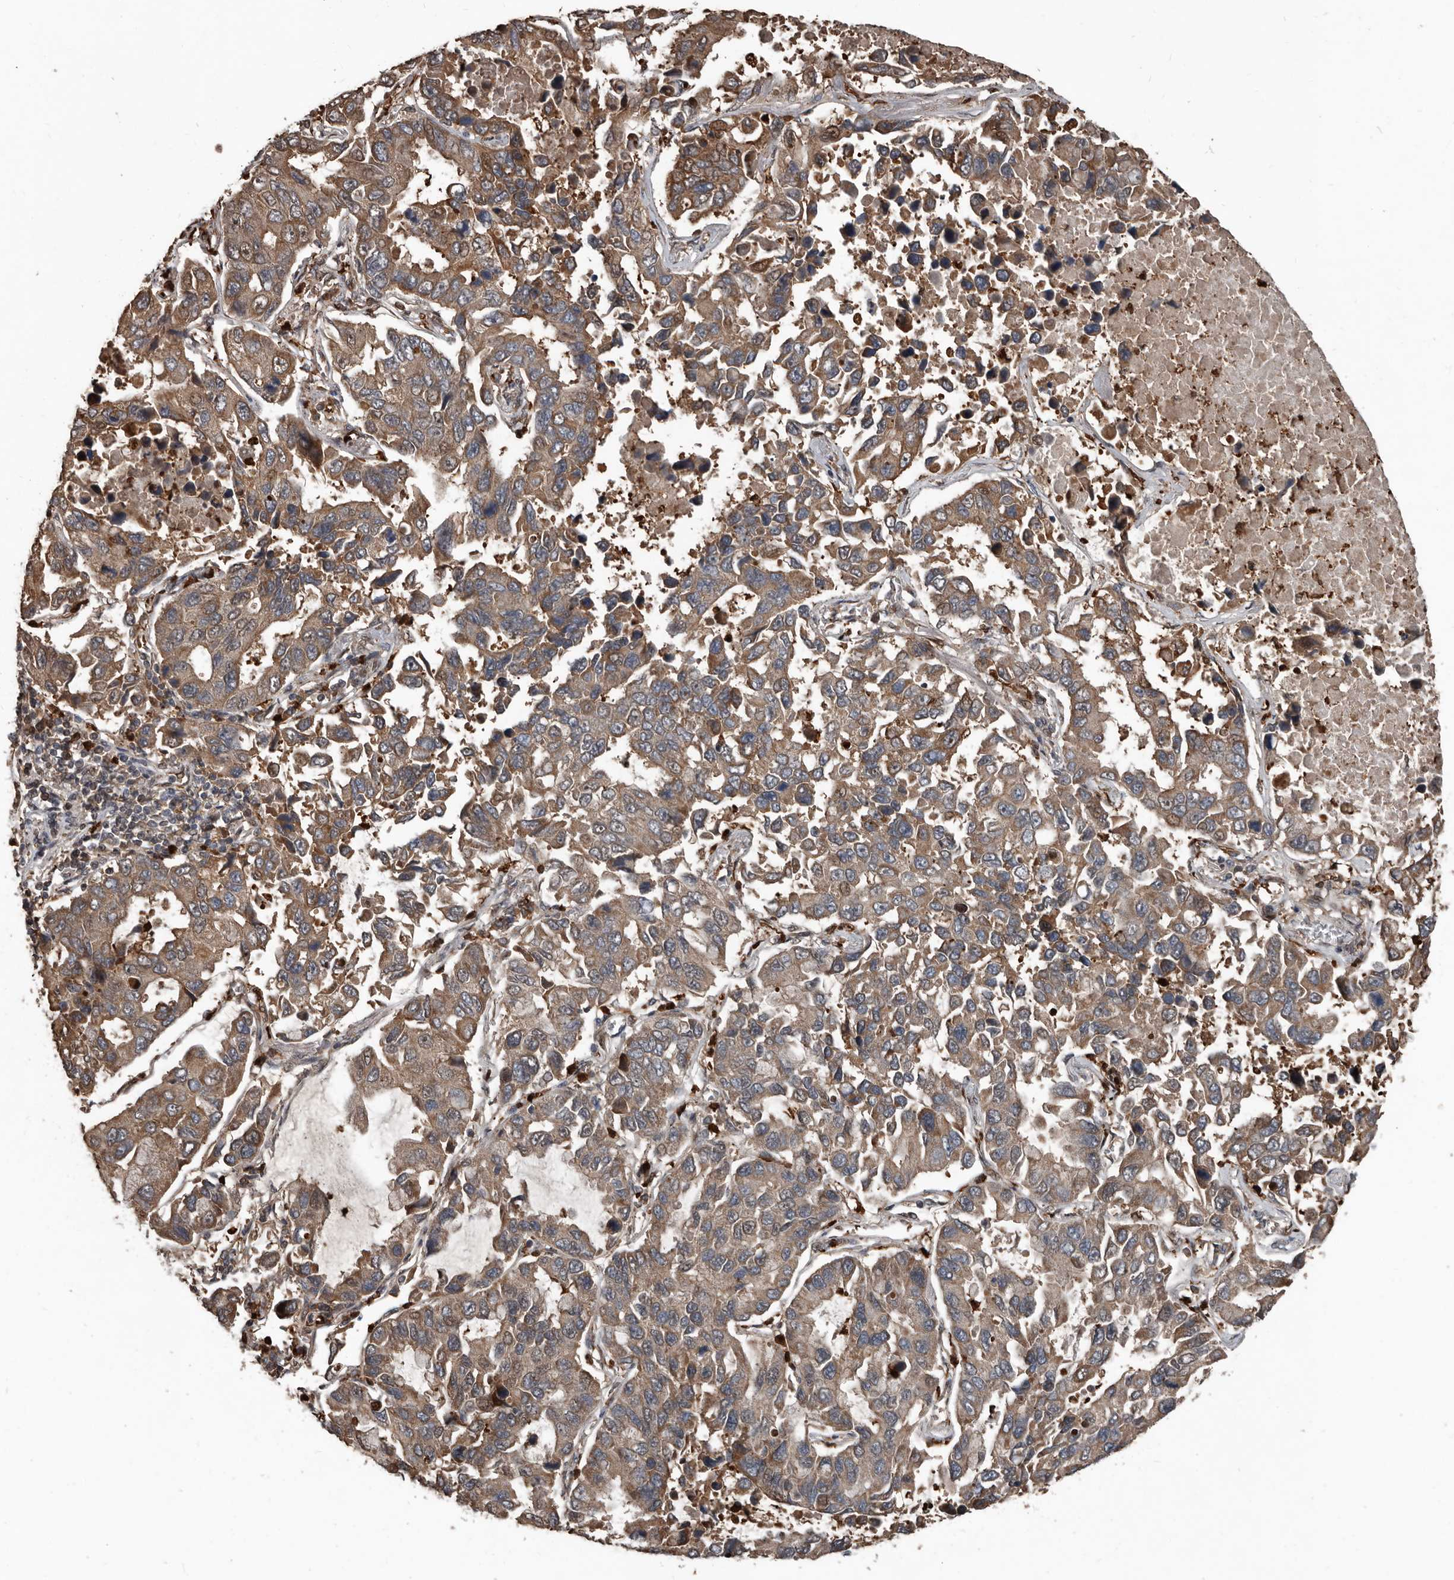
{"staining": {"intensity": "moderate", "quantity": ">75%", "location": "cytoplasmic/membranous"}, "tissue": "lung cancer", "cell_type": "Tumor cells", "image_type": "cancer", "snomed": [{"axis": "morphology", "description": "Adenocarcinoma, NOS"}, {"axis": "topography", "description": "Lung"}], "caption": "Tumor cells demonstrate medium levels of moderate cytoplasmic/membranous positivity in about >75% of cells in human lung cancer.", "gene": "FSBP", "patient": {"sex": "male", "age": 64}}